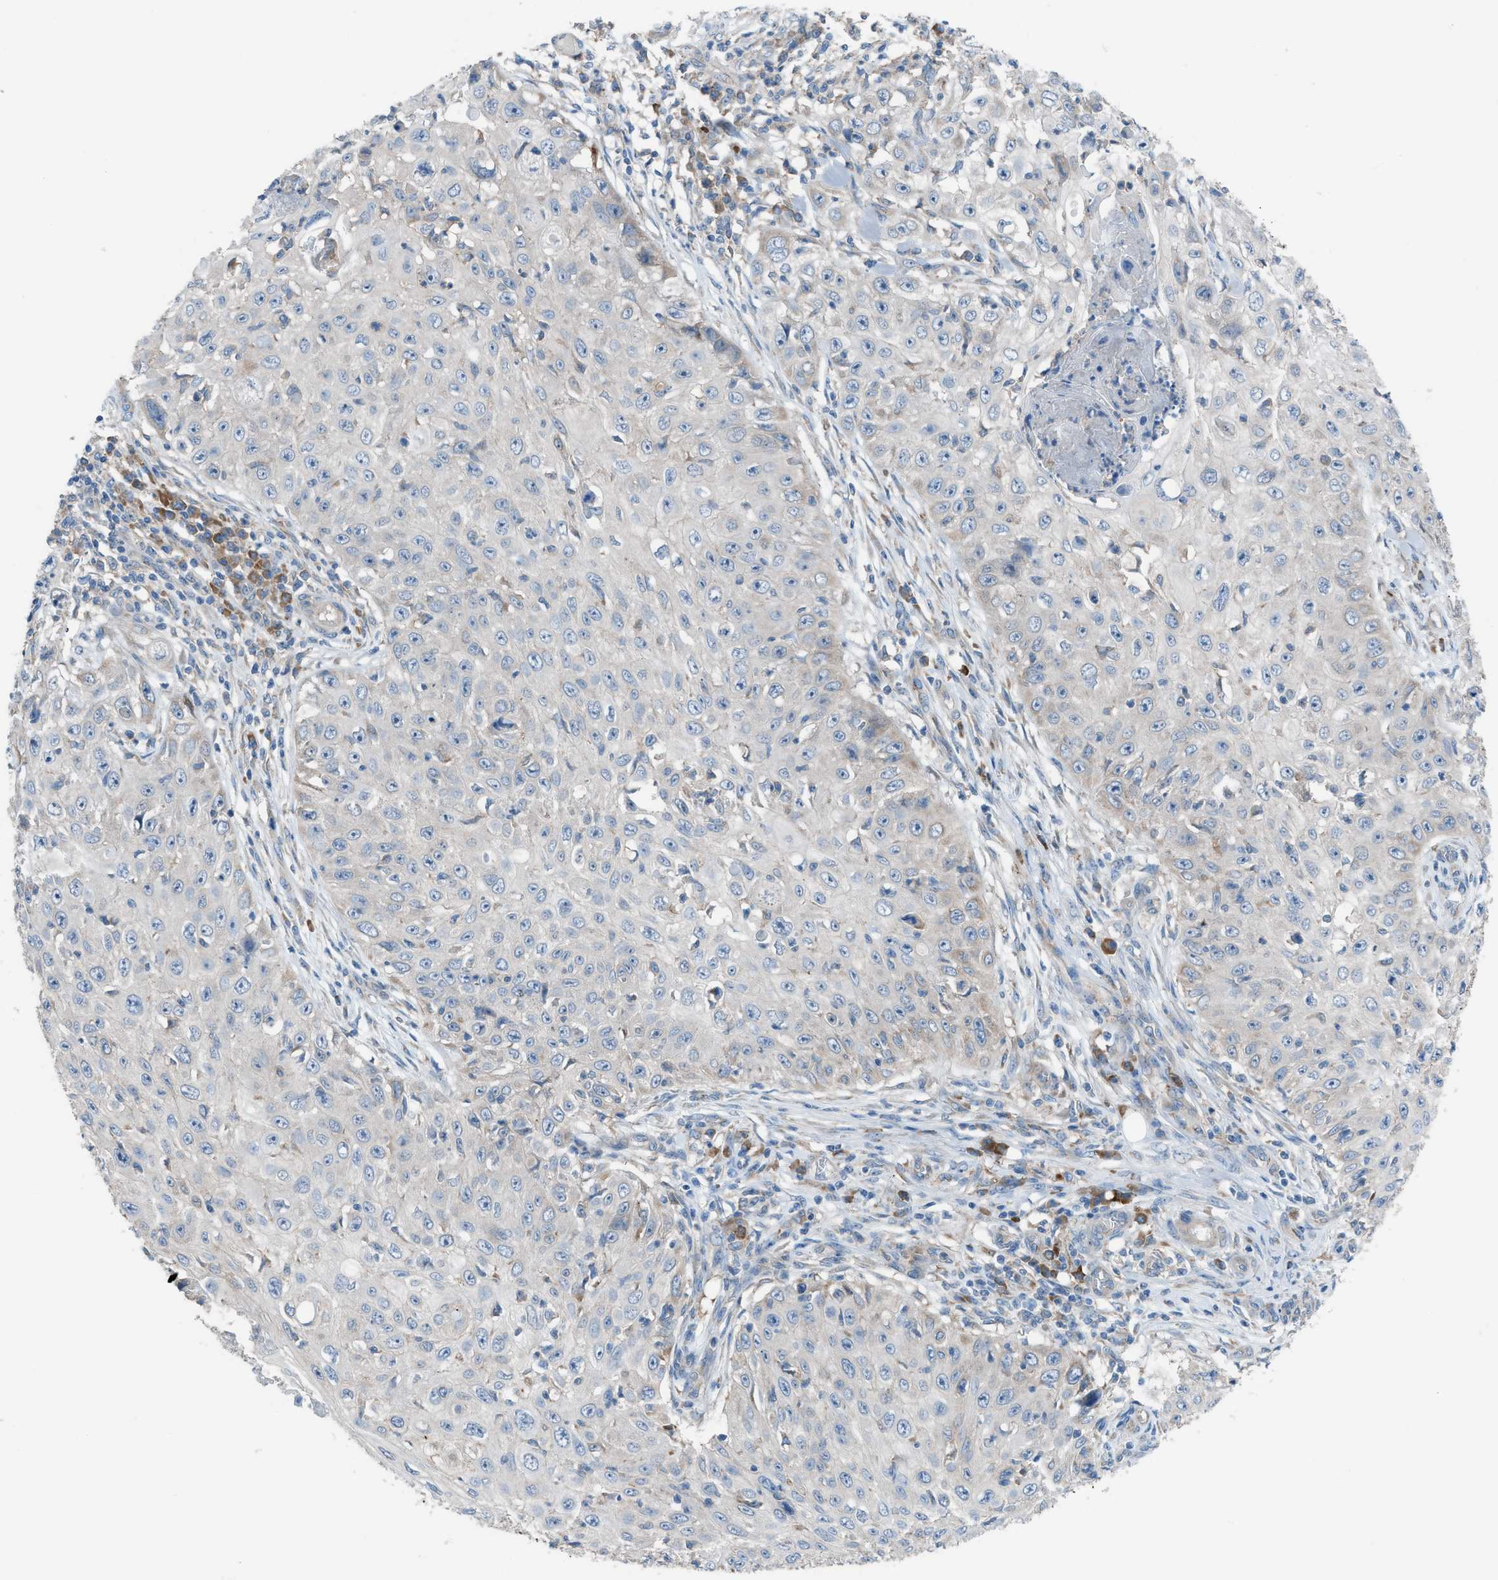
{"staining": {"intensity": "negative", "quantity": "none", "location": "none"}, "tissue": "skin cancer", "cell_type": "Tumor cells", "image_type": "cancer", "snomed": [{"axis": "morphology", "description": "Squamous cell carcinoma, NOS"}, {"axis": "topography", "description": "Skin"}], "caption": "This is an immunohistochemistry histopathology image of human squamous cell carcinoma (skin). There is no staining in tumor cells.", "gene": "HEG1", "patient": {"sex": "male", "age": 86}}